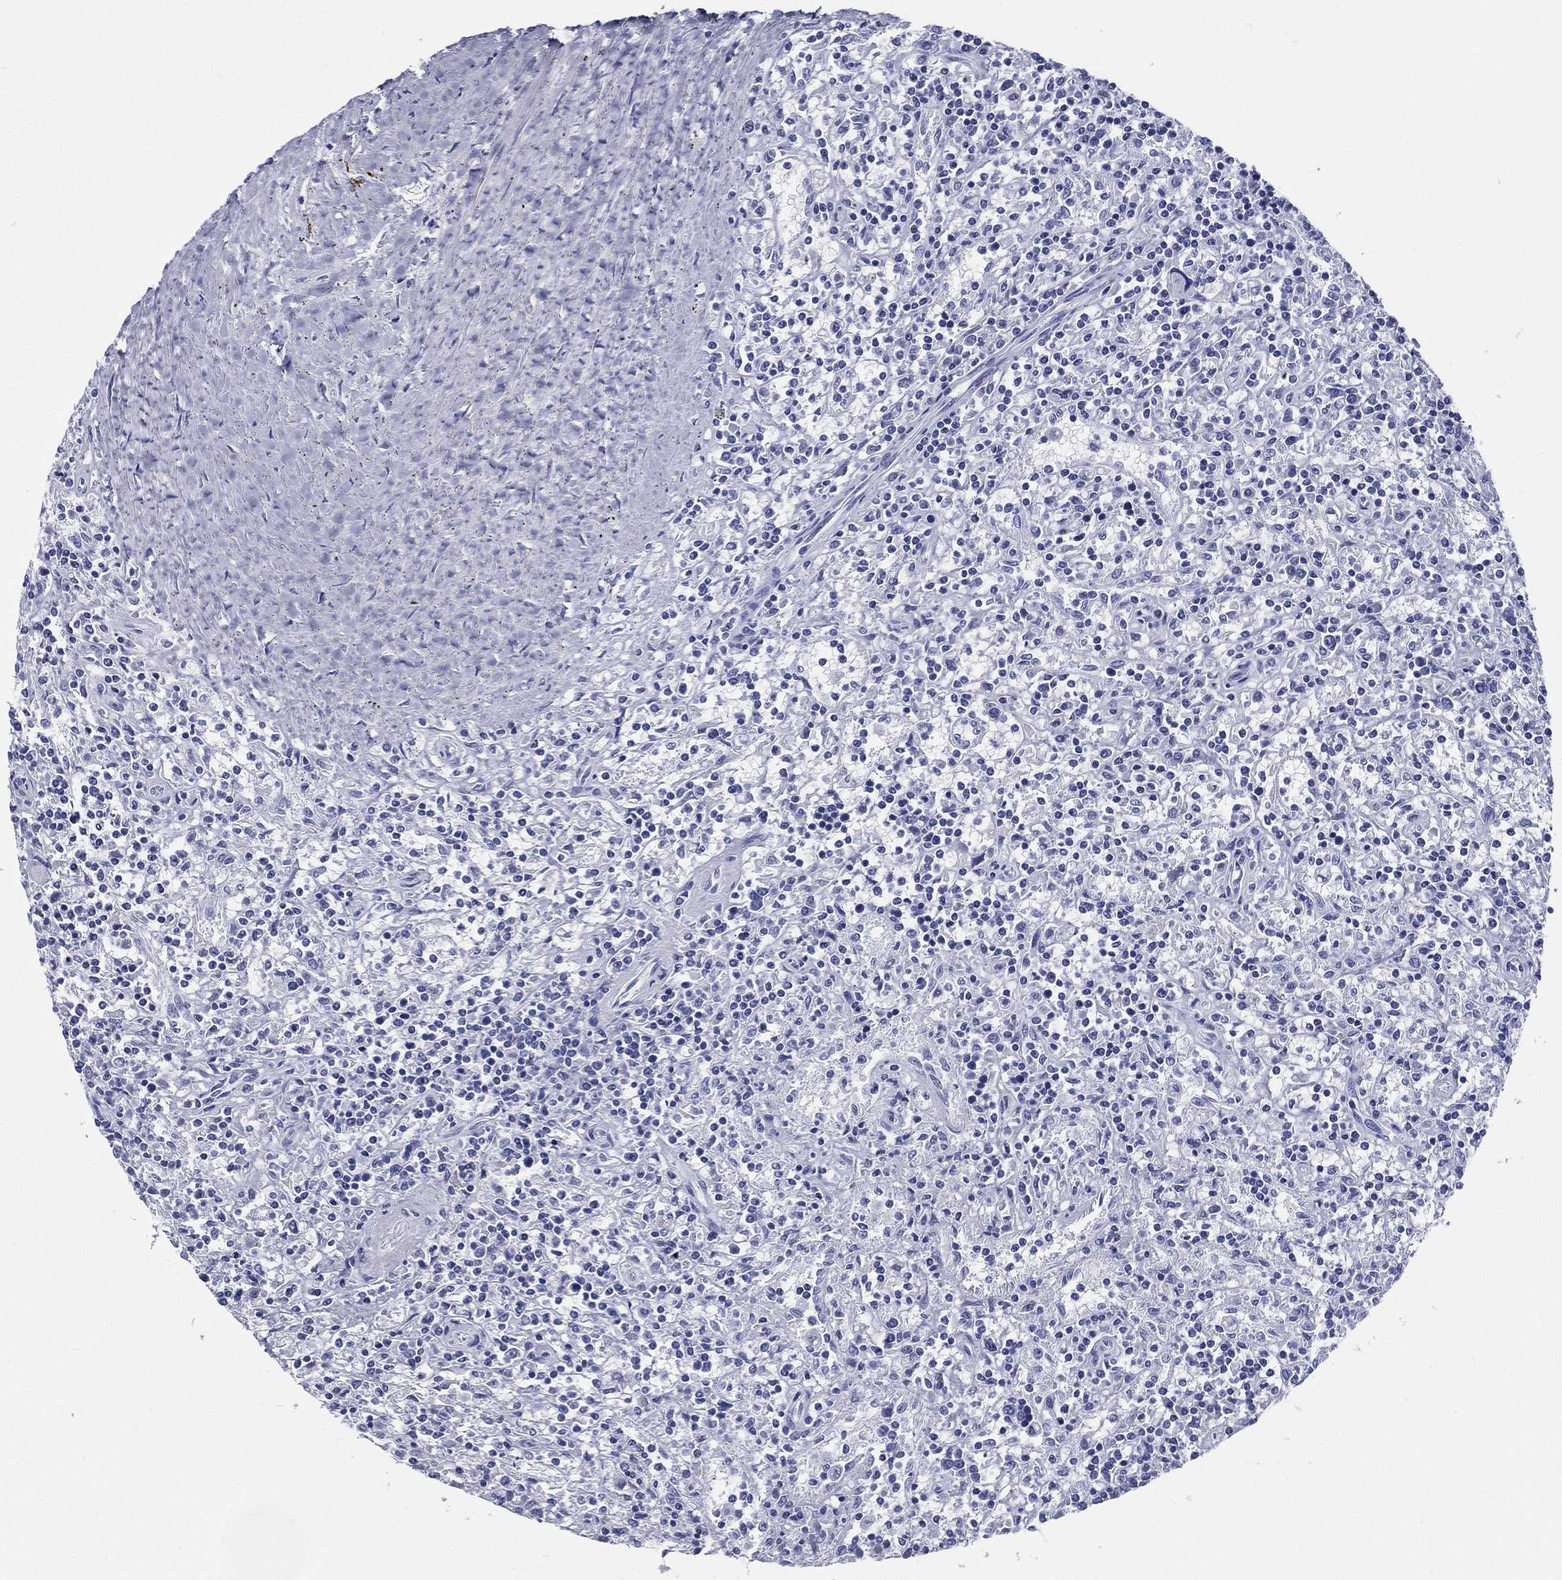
{"staining": {"intensity": "negative", "quantity": "none", "location": "none"}, "tissue": "lymphoma", "cell_type": "Tumor cells", "image_type": "cancer", "snomed": [{"axis": "morphology", "description": "Malignant lymphoma, non-Hodgkin's type, Low grade"}, {"axis": "topography", "description": "Spleen"}], "caption": "Human lymphoma stained for a protein using immunohistochemistry (IHC) exhibits no staining in tumor cells.", "gene": "RSPH4A", "patient": {"sex": "male", "age": 62}}